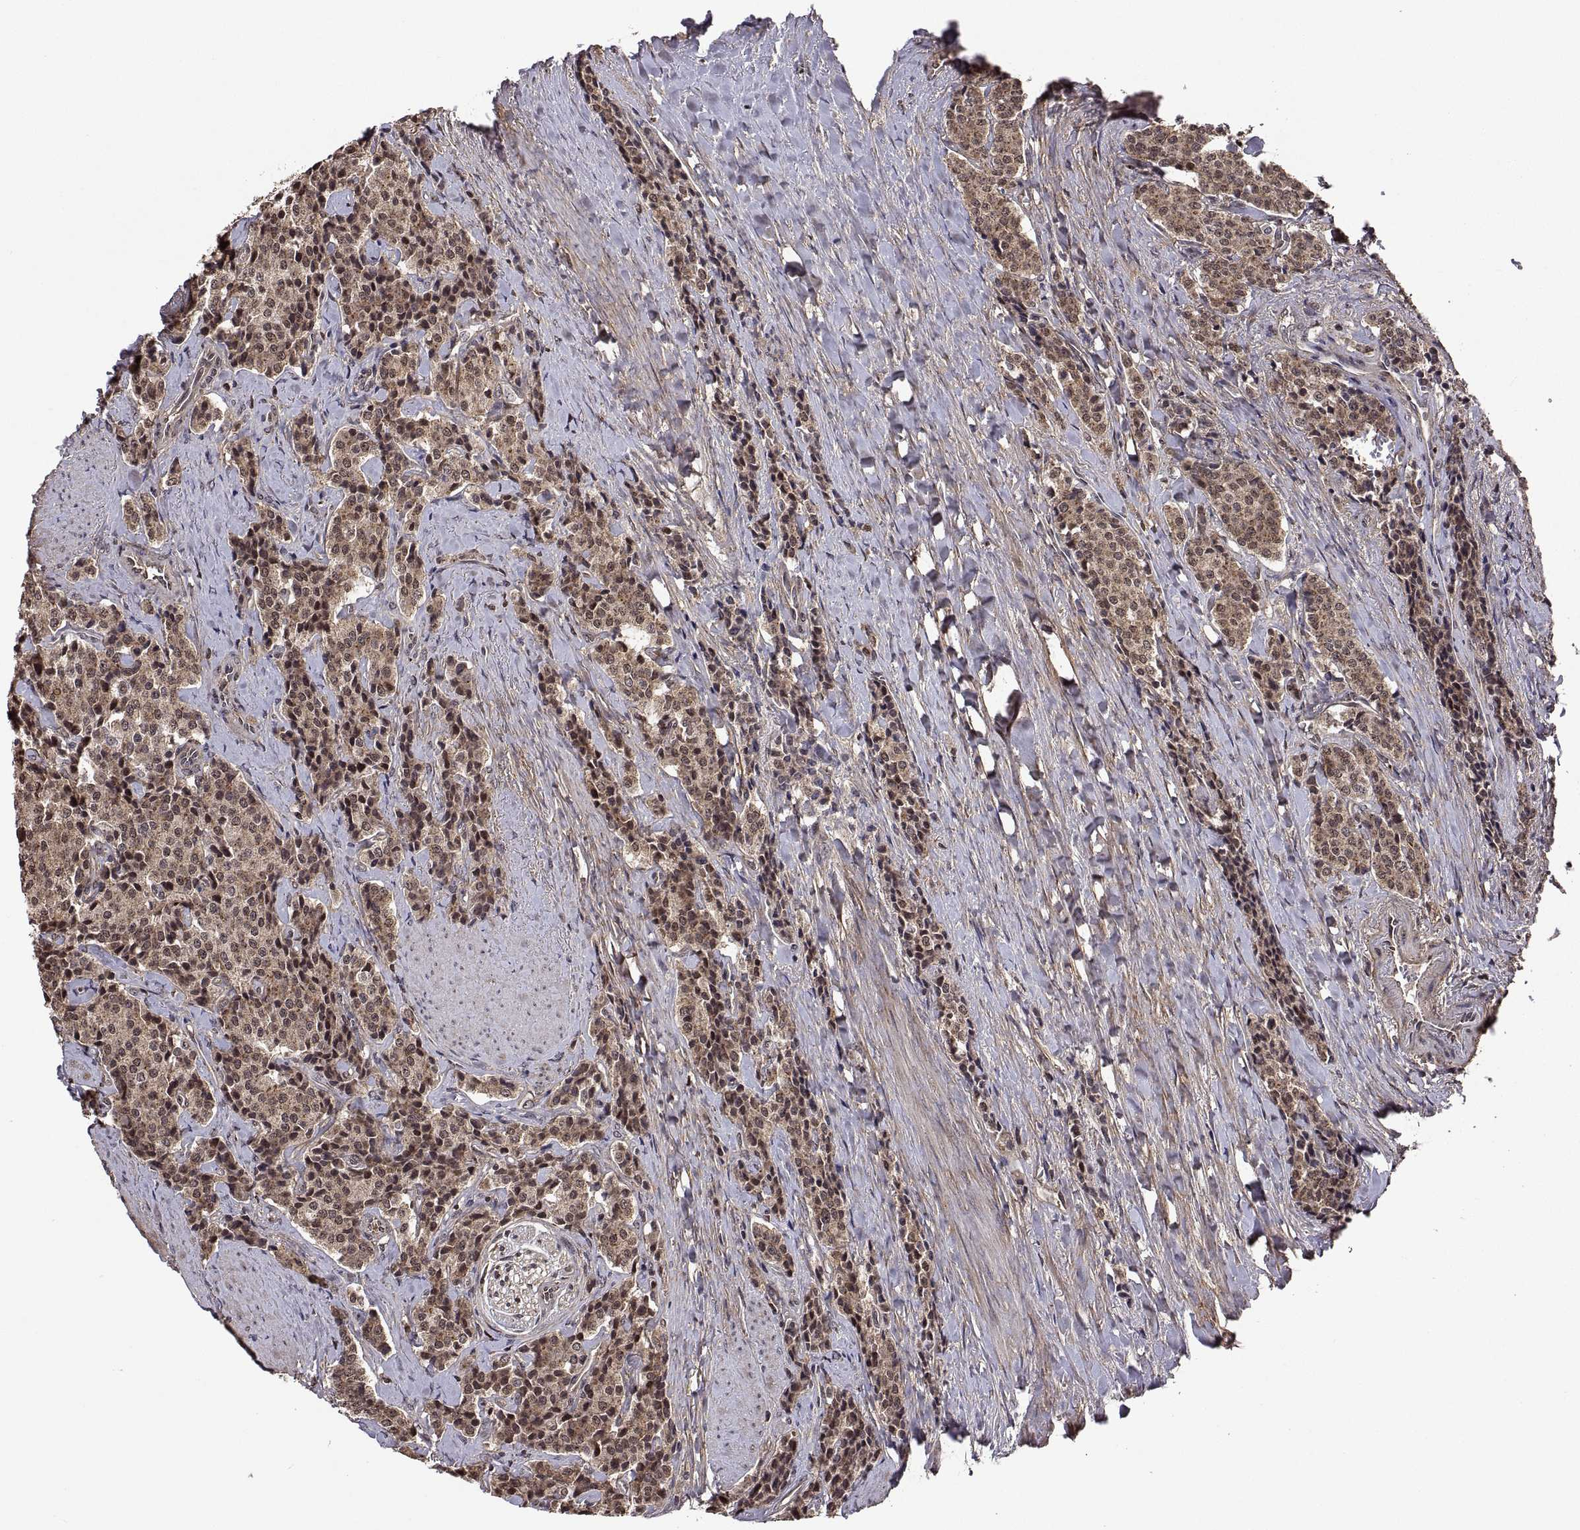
{"staining": {"intensity": "weak", "quantity": ">75%", "location": "cytoplasmic/membranous"}, "tissue": "carcinoid", "cell_type": "Tumor cells", "image_type": "cancer", "snomed": [{"axis": "morphology", "description": "Carcinoid, malignant, NOS"}, {"axis": "topography", "description": "Small intestine"}], "caption": "There is low levels of weak cytoplasmic/membranous staining in tumor cells of carcinoid, as demonstrated by immunohistochemical staining (brown color).", "gene": "ZNRF2", "patient": {"sex": "female", "age": 58}}